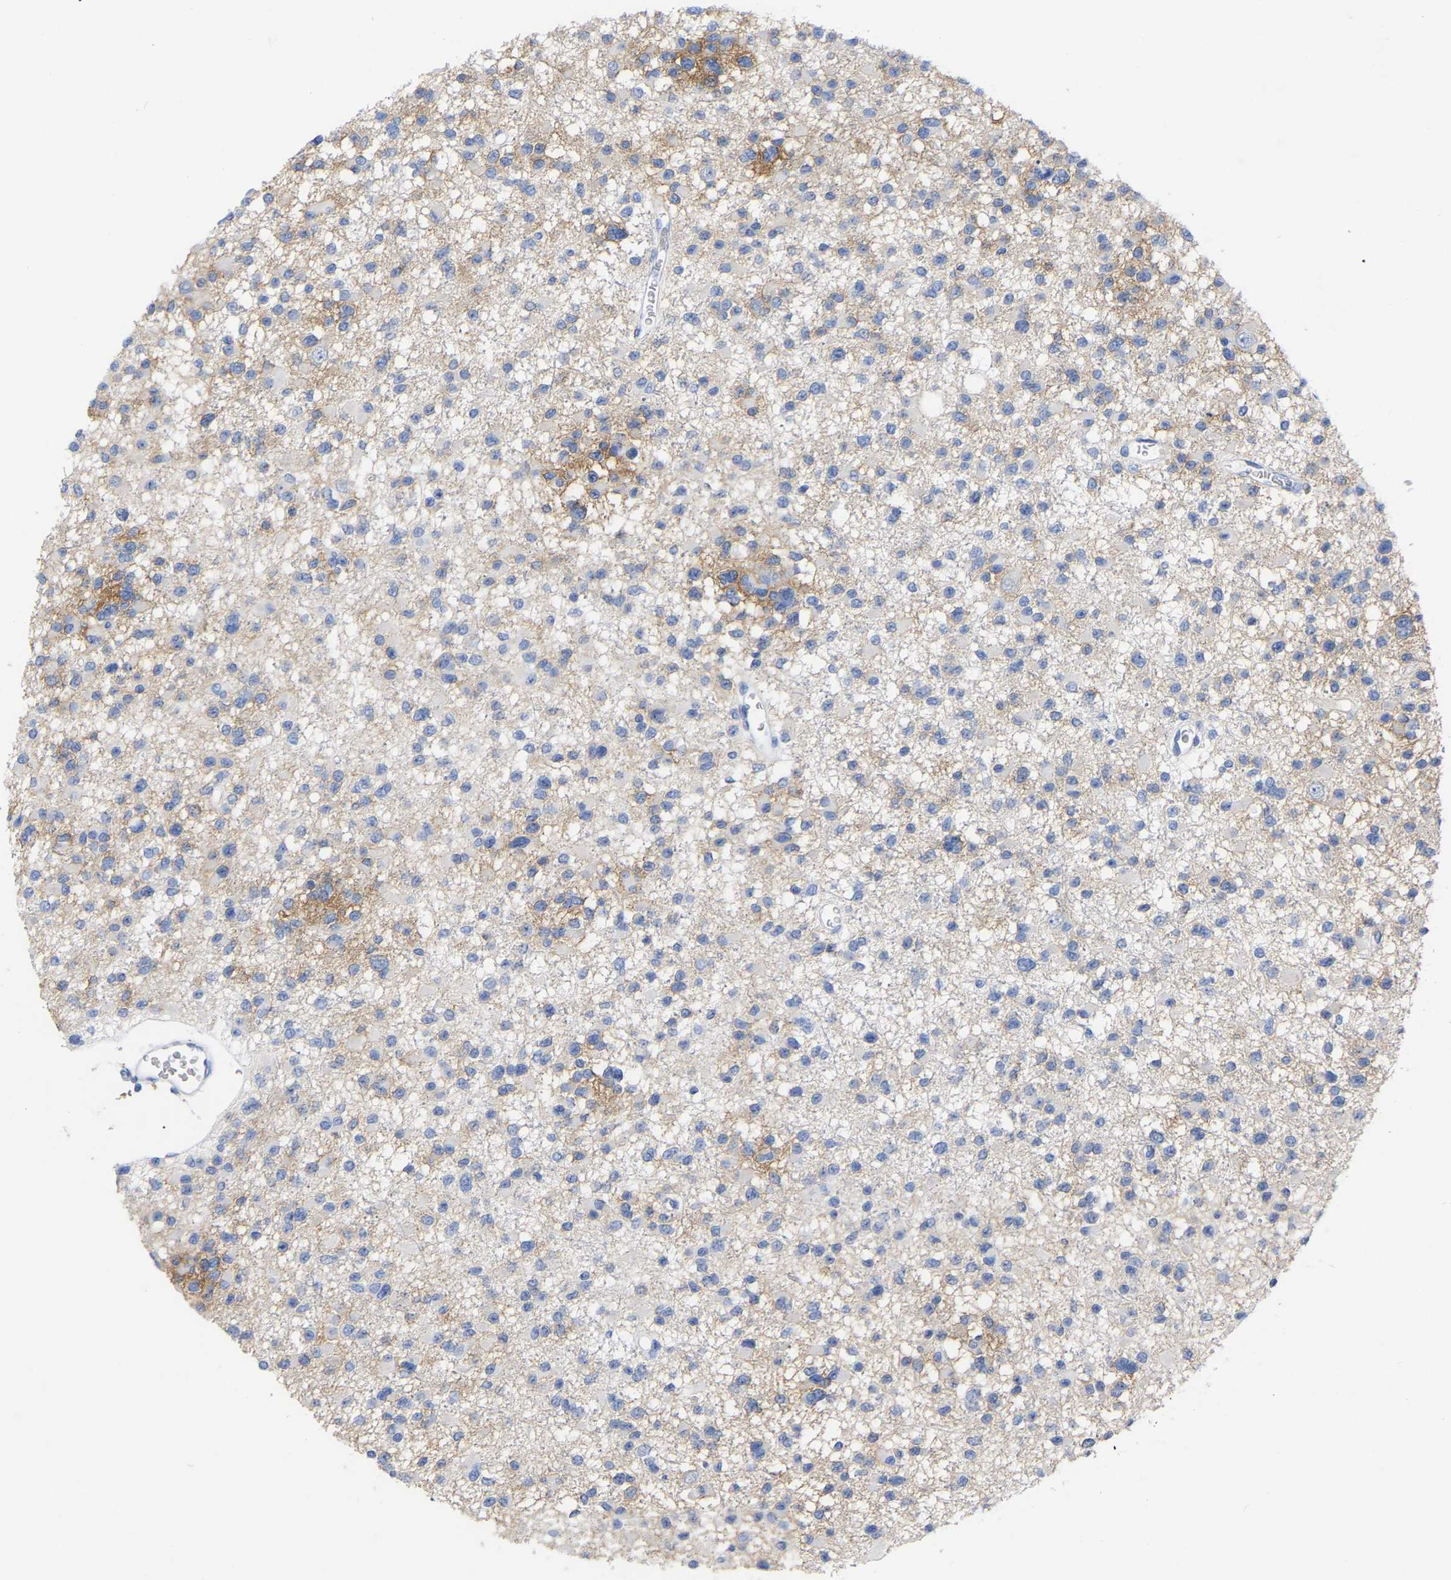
{"staining": {"intensity": "moderate", "quantity": "<25%", "location": "cytoplasmic/membranous"}, "tissue": "glioma", "cell_type": "Tumor cells", "image_type": "cancer", "snomed": [{"axis": "morphology", "description": "Glioma, malignant, Low grade"}, {"axis": "topography", "description": "Brain"}], "caption": "Immunohistochemical staining of human glioma reveals moderate cytoplasmic/membranous protein staining in approximately <25% of tumor cells.", "gene": "HAPLN1", "patient": {"sex": "female", "age": 22}}